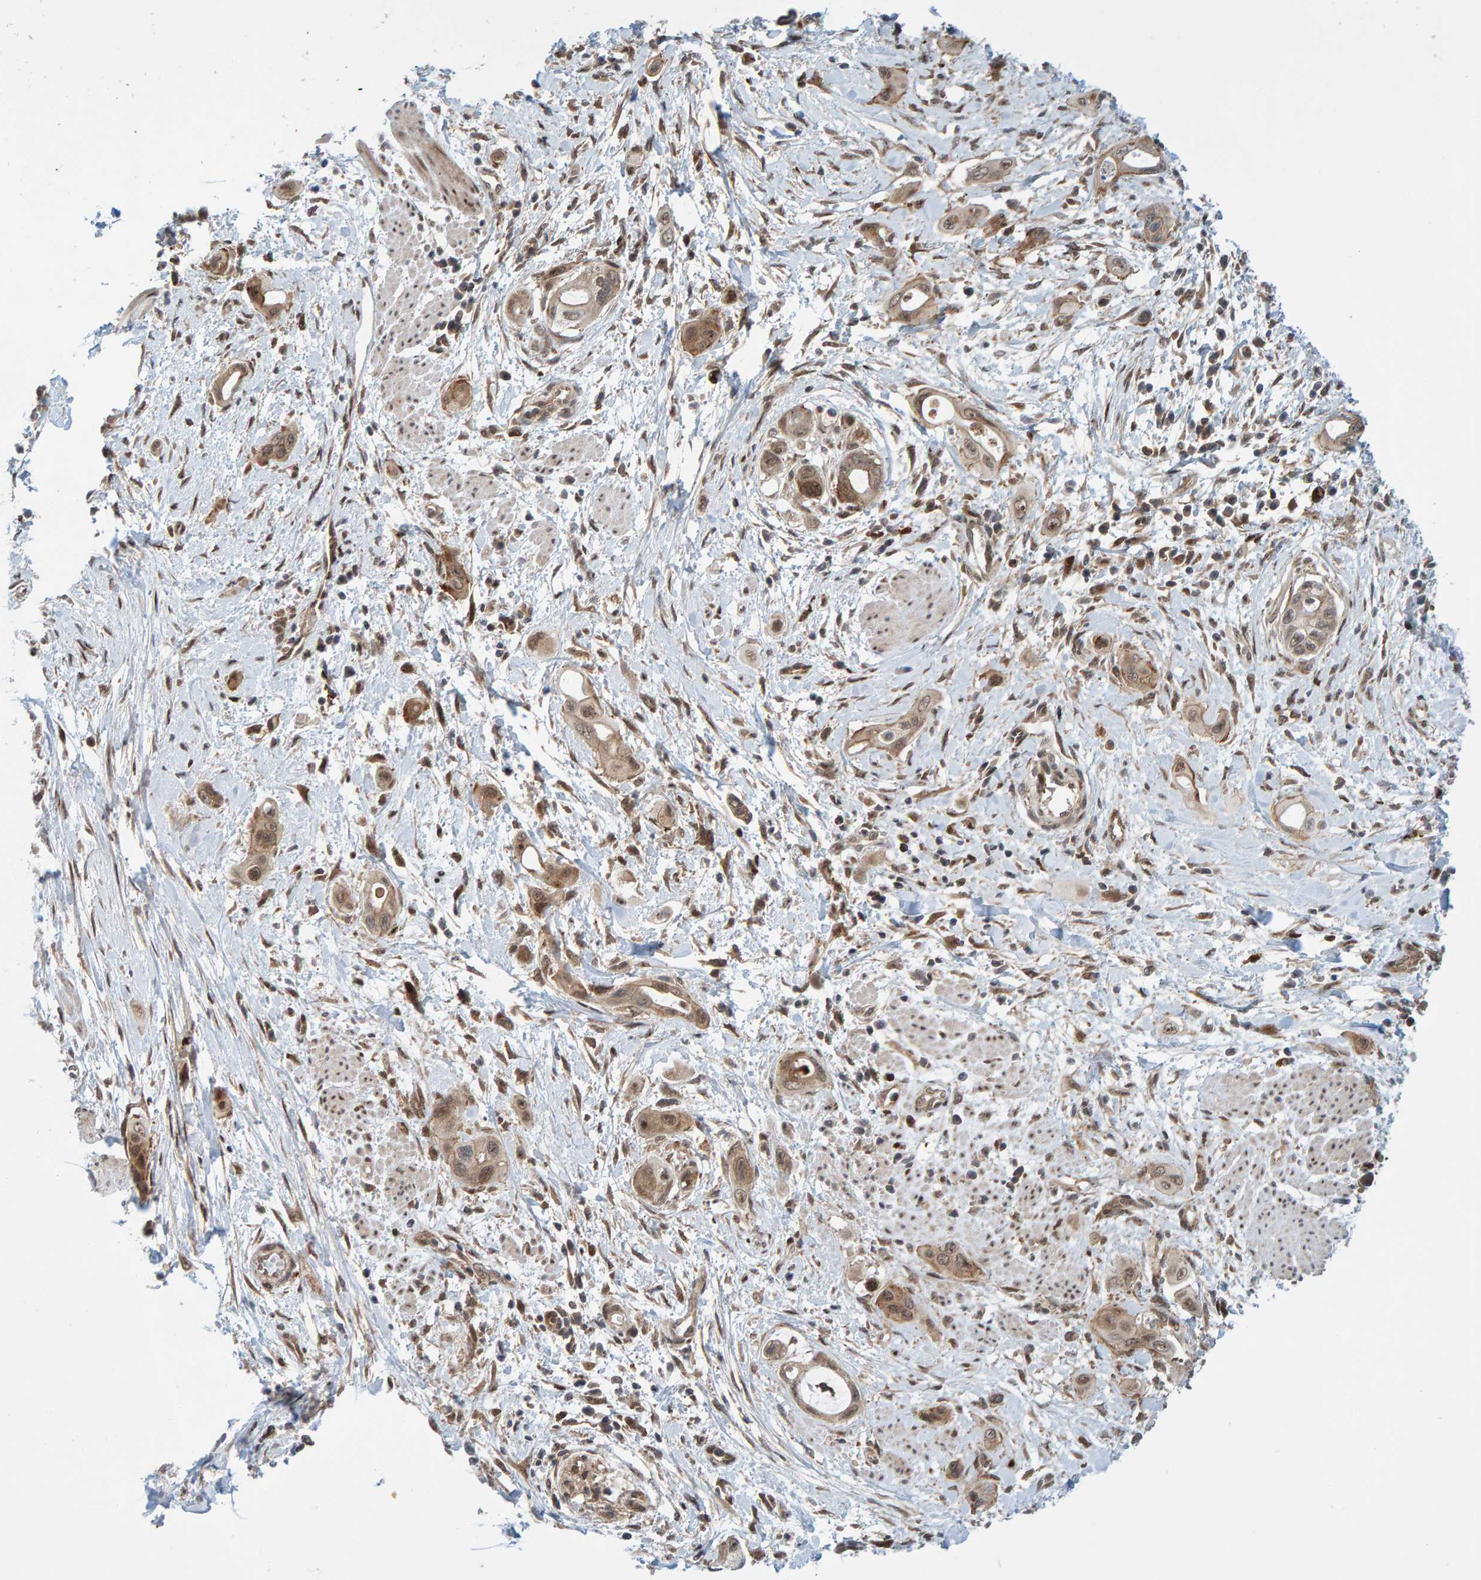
{"staining": {"intensity": "weak", "quantity": ">75%", "location": "cytoplasmic/membranous,nuclear"}, "tissue": "pancreatic cancer", "cell_type": "Tumor cells", "image_type": "cancer", "snomed": [{"axis": "morphology", "description": "Adenocarcinoma, NOS"}, {"axis": "topography", "description": "Pancreas"}], "caption": "An image of human adenocarcinoma (pancreatic) stained for a protein demonstrates weak cytoplasmic/membranous and nuclear brown staining in tumor cells.", "gene": "ZNF366", "patient": {"sex": "male", "age": 59}}